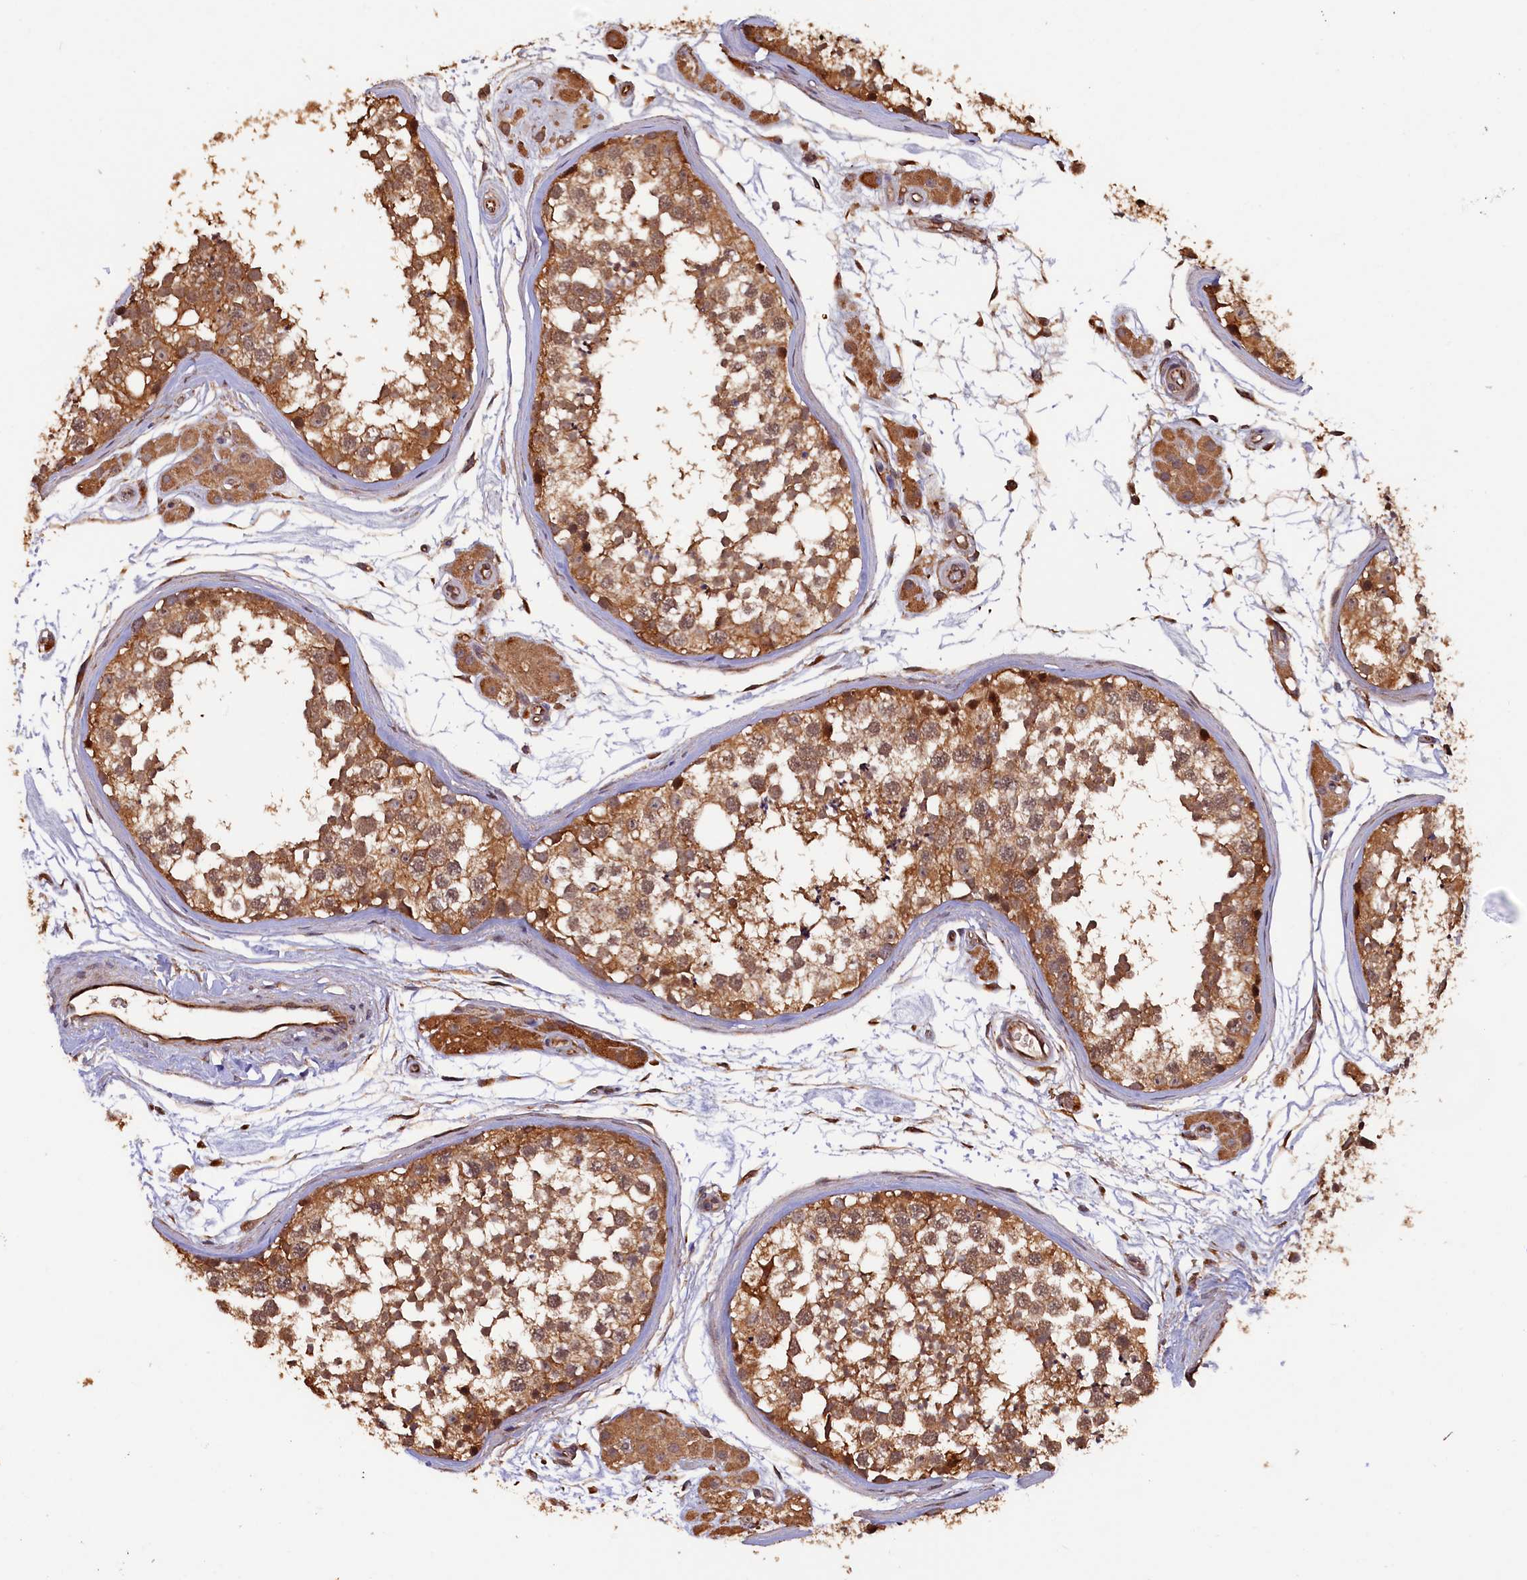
{"staining": {"intensity": "moderate", "quantity": ">75%", "location": "cytoplasmic/membranous"}, "tissue": "testis", "cell_type": "Cells in seminiferous ducts", "image_type": "normal", "snomed": [{"axis": "morphology", "description": "Normal tissue, NOS"}, {"axis": "topography", "description": "Testis"}], "caption": "Brown immunohistochemical staining in unremarkable human testis shows moderate cytoplasmic/membranous staining in about >75% of cells in seminiferous ducts.", "gene": "GREB1L", "patient": {"sex": "male", "age": 56}}